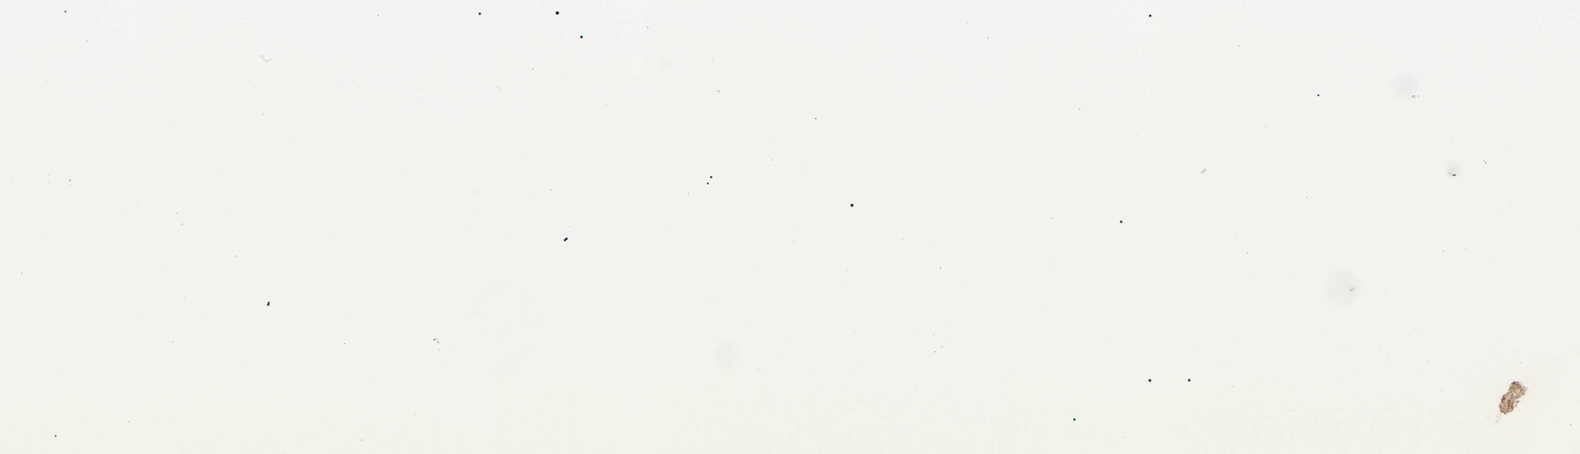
{"staining": {"intensity": "negative", "quantity": "none", "location": "none"}, "tissue": "adipose tissue", "cell_type": "Adipocytes", "image_type": "normal", "snomed": [{"axis": "morphology", "description": "Normal tissue, NOS"}, {"axis": "topography", "description": "Breast"}, {"axis": "topography", "description": "Adipose tissue"}], "caption": "Immunohistochemical staining of benign adipose tissue displays no significant expression in adipocytes. The staining was performed using DAB to visualize the protein expression in brown, while the nuclei were stained in blue with hematoxylin (Magnification: 20x).", "gene": "GPD2", "patient": {"sex": "female", "age": 25}}